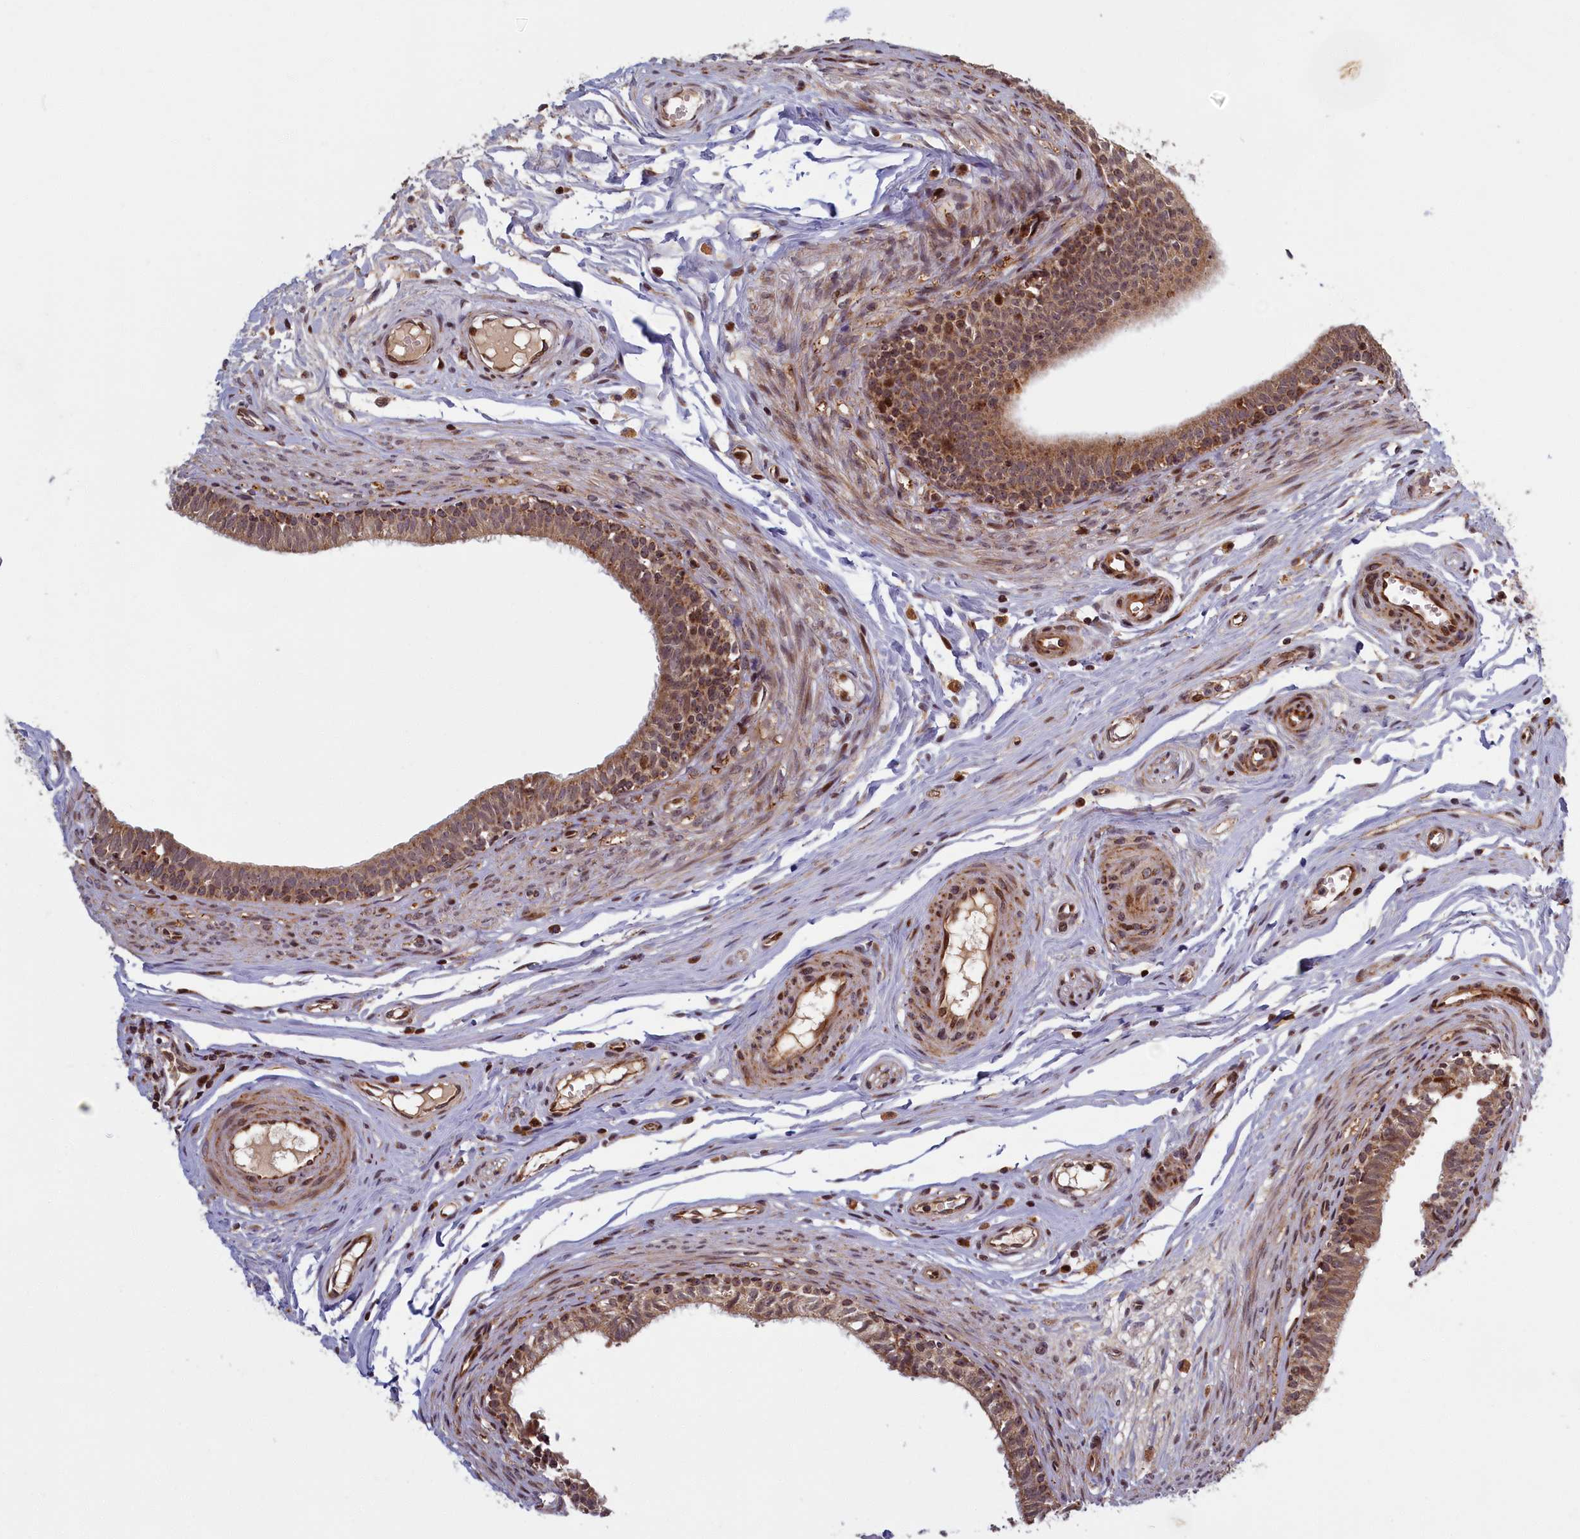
{"staining": {"intensity": "moderate", "quantity": ">75%", "location": "cytoplasmic/membranous"}, "tissue": "epididymis", "cell_type": "Glandular cells", "image_type": "normal", "snomed": [{"axis": "morphology", "description": "Normal tissue, NOS"}, {"axis": "topography", "description": "Epididymis, spermatic cord, NOS"}], "caption": "Immunohistochemistry (IHC) (DAB) staining of benign human epididymis displays moderate cytoplasmic/membranous protein positivity in approximately >75% of glandular cells.", "gene": "PLA2G10", "patient": {"sex": "male", "age": 22}}